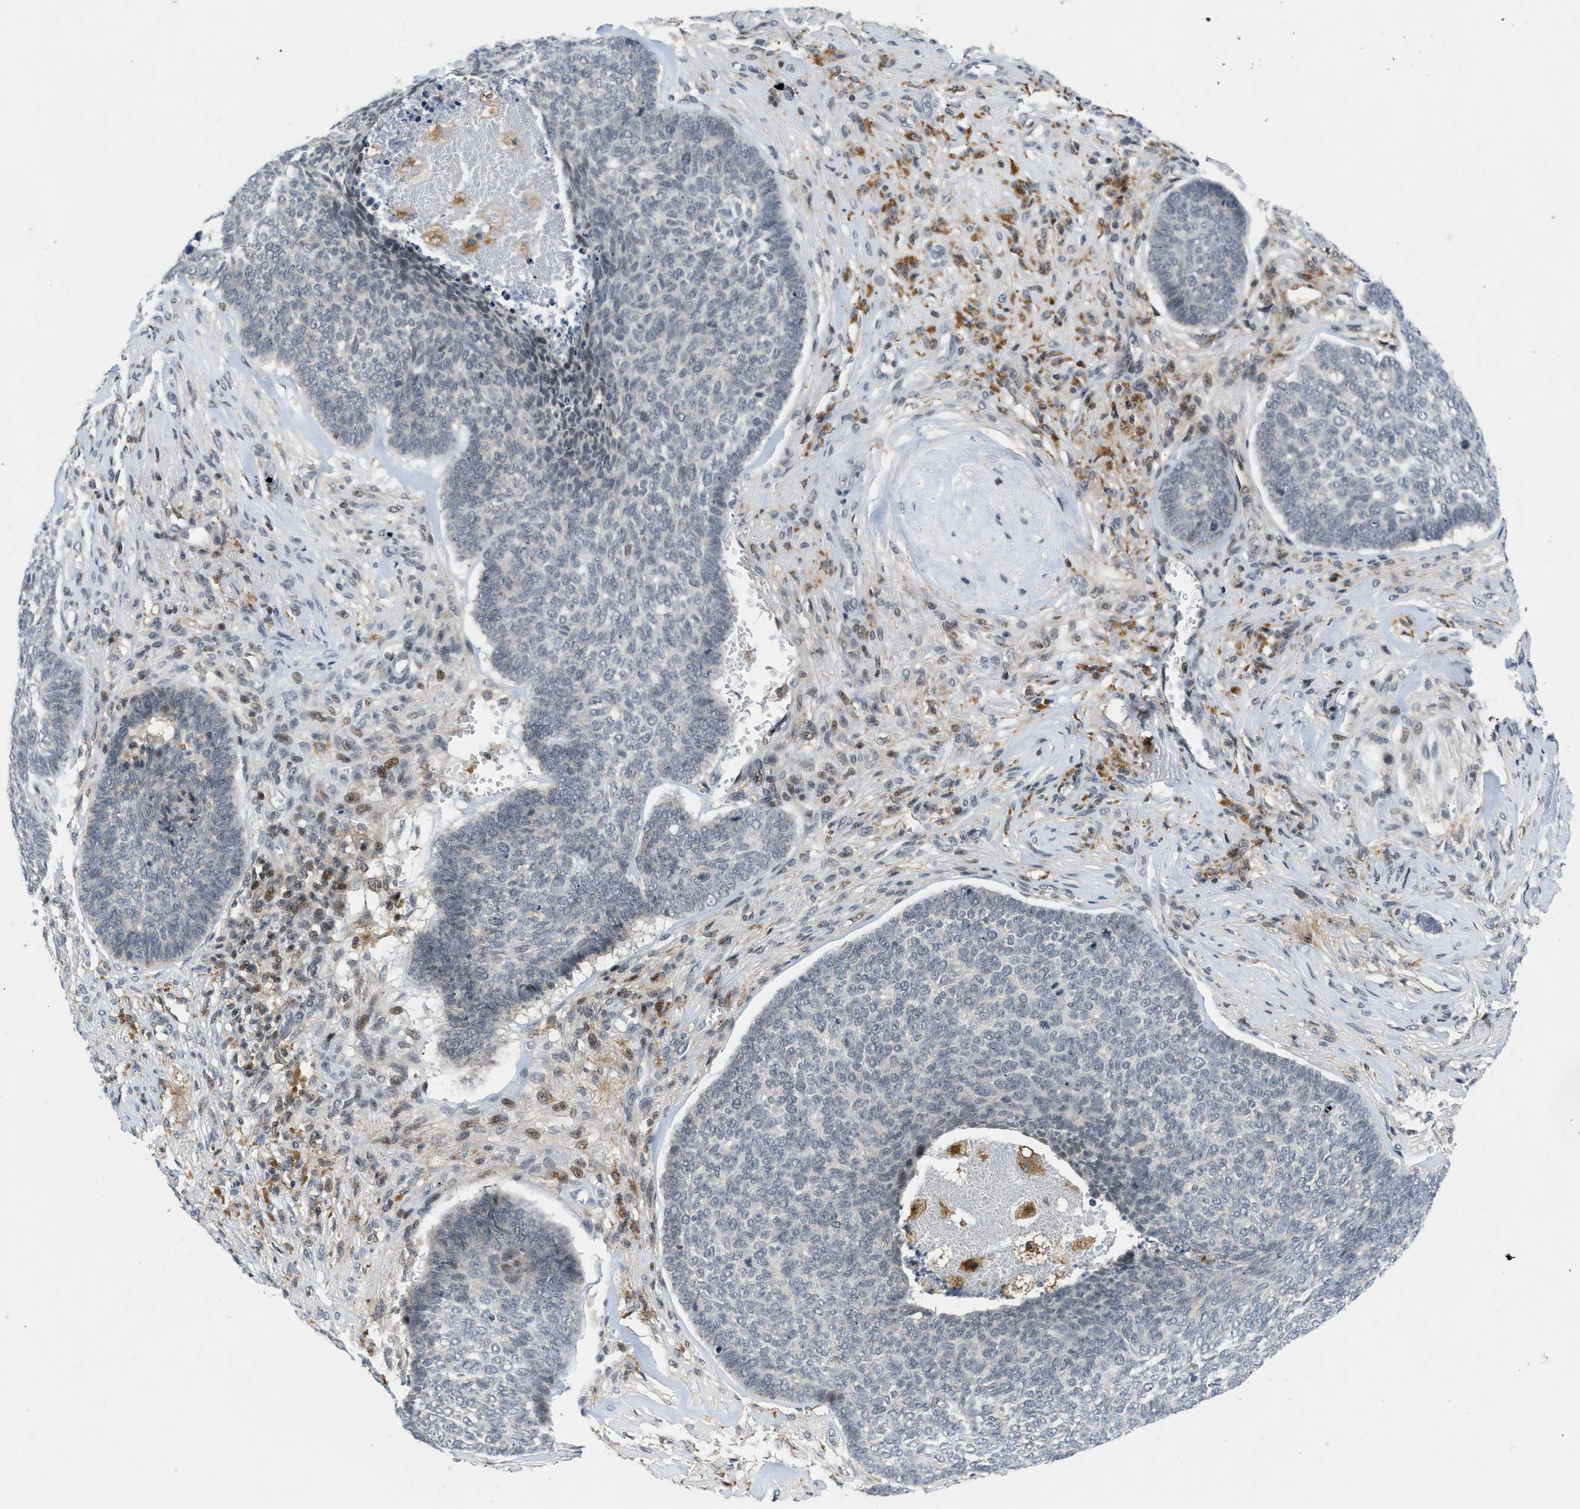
{"staining": {"intensity": "moderate", "quantity": "<25%", "location": "nuclear"}, "tissue": "skin cancer", "cell_type": "Tumor cells", "image_type": "cancer", "snomed": [{"axis": "morphology", "description": "Basal cell carcinoma"}, {"axis": "topography", "description": "Skin"}], "caption": "DAB immunohistochemical staining of human basal cell carcinoma (skin) reveals moderate nuclear protein staining in approximately <25% of tumor cells. (brown staining indicates protein expression, while blue staining denotes nuclei).", "gene": "ING1", "patient": {"sex": "male", "age": 84}}